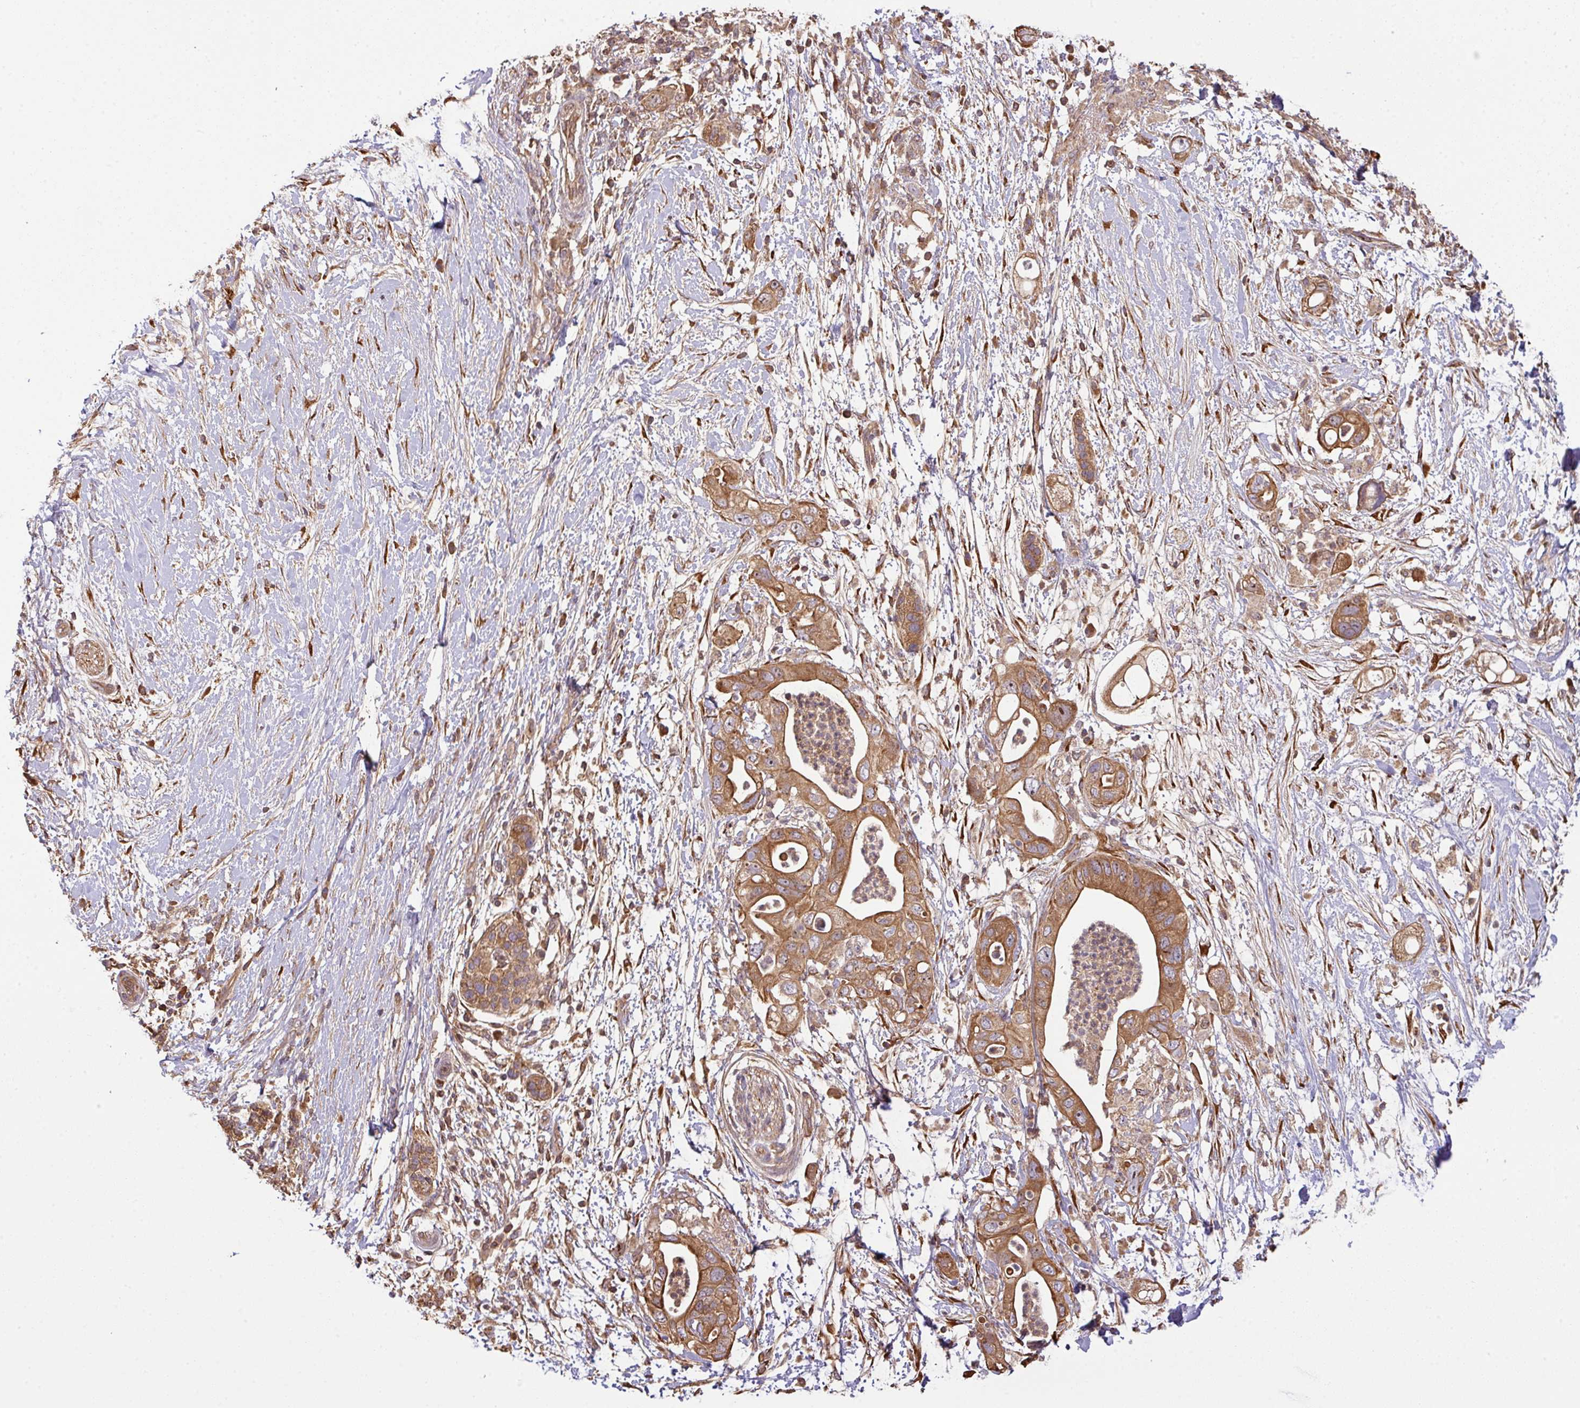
{"staining": {"intensity": "moderate", "quantity": ">75%", "location": "cytoplasmic/membranous,nuclear"}, "tissue": "pancreatic cancer", "cell_type": "Tumor cells", "image_type": "cancer", "snomed": [{"axis": "morphology", "description": "Adenocarcinoma, NOS"}, {"axis": "topography", "description": "Pancreas"}], "caption": "Moderate cytoplasmic/membranous and nuclear staining for a protein is identified in about >75% of tumor cells of pancreatic cancer using immunohistochemistry (IHC).", "gene": "VENTX", "patient": {"sex": "female", "age": 72}}